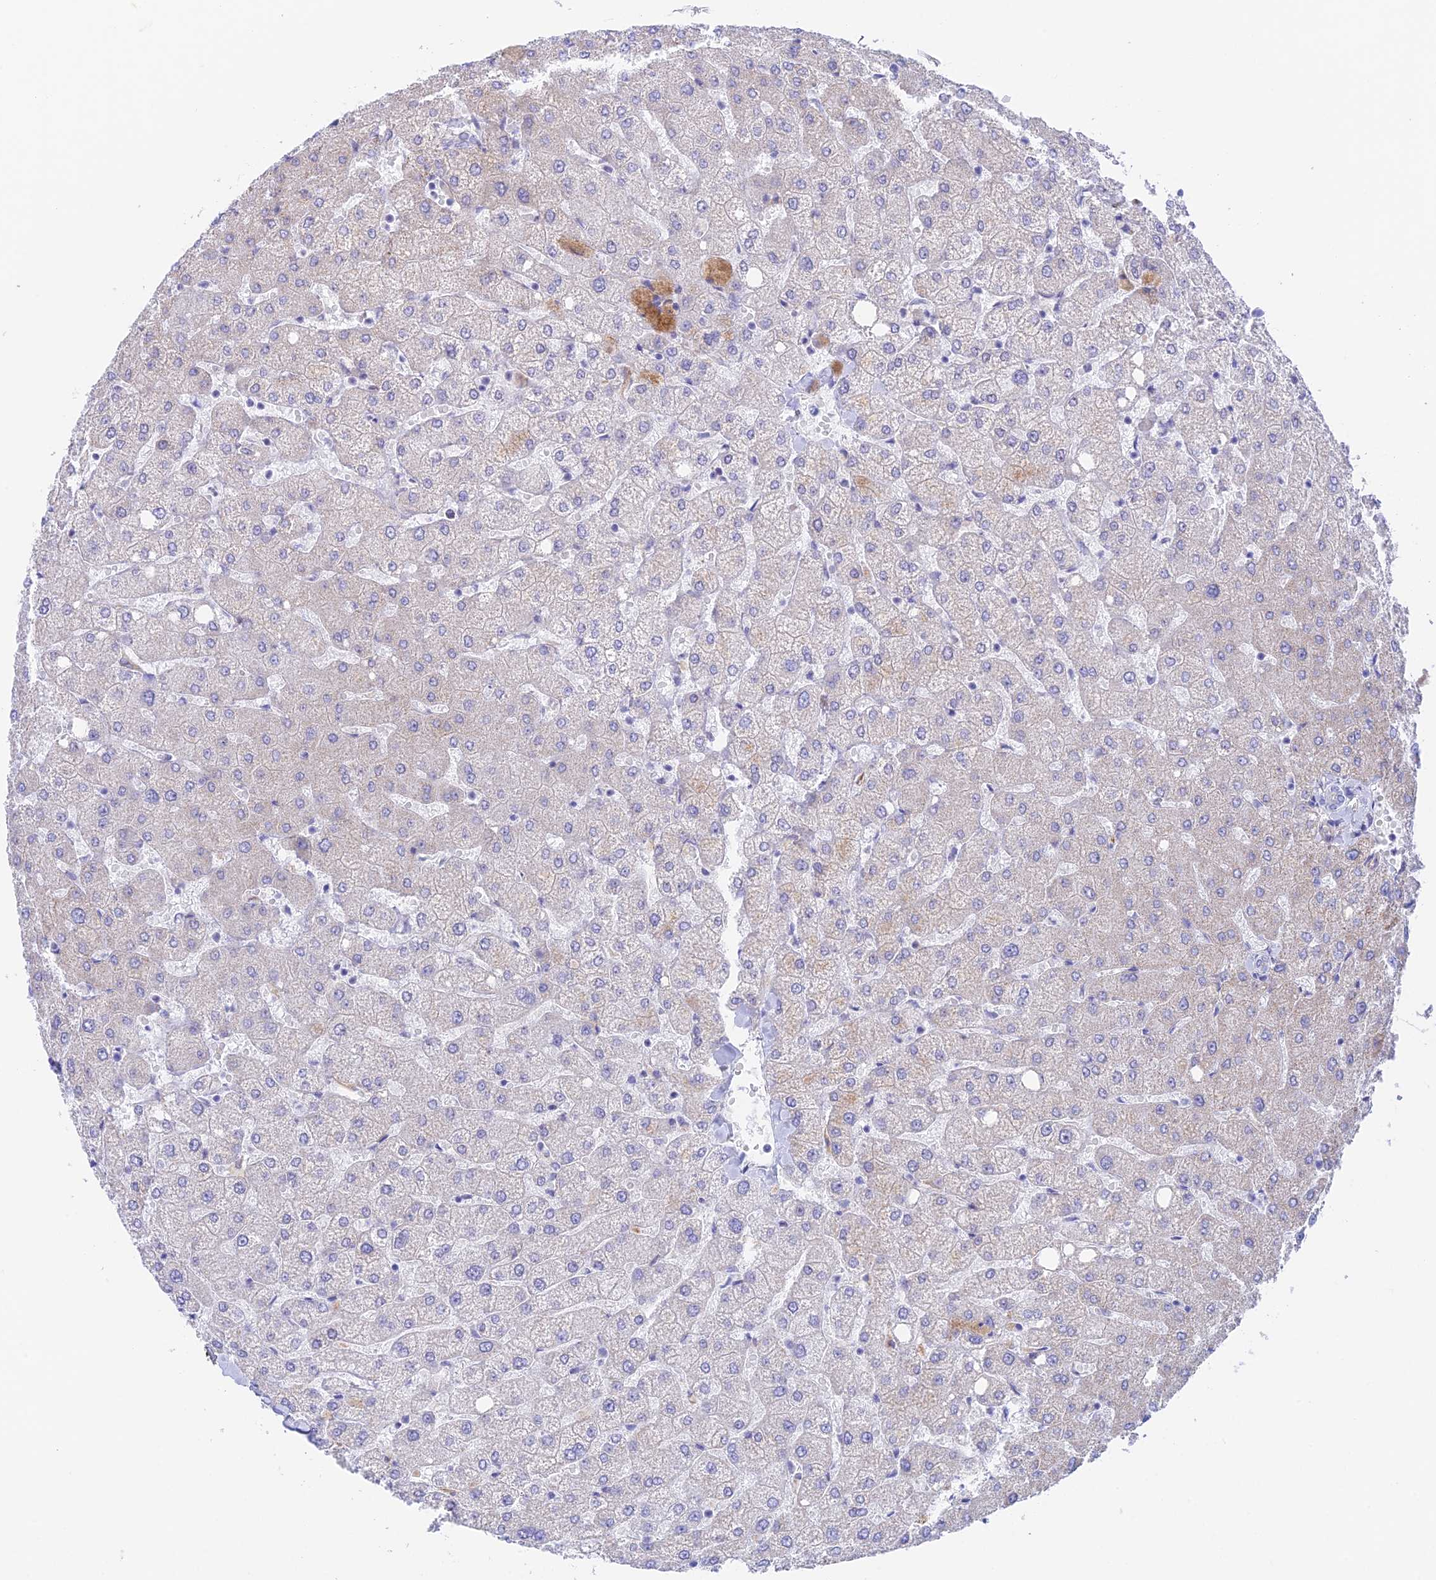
{"staining": {"intensity": "negative", "quantity": "none", "location": "none"}, "tissue": "liver", "cell_type": "Cholangiocytes", "image_type": "normal", "snomed": [{"axis": "morphology", "description": "Normal tissue, NOS"}, {"axis": "topography", "description": "Liver"}], "caption": "Immunohistochemistry (IHC) photomicrograph of unremarkable liver stained for a protein (brown), which reveals no expression in cholangiocytes.", "gene": "ZNF652", "patient": {"sex": "female", "age": 54}}